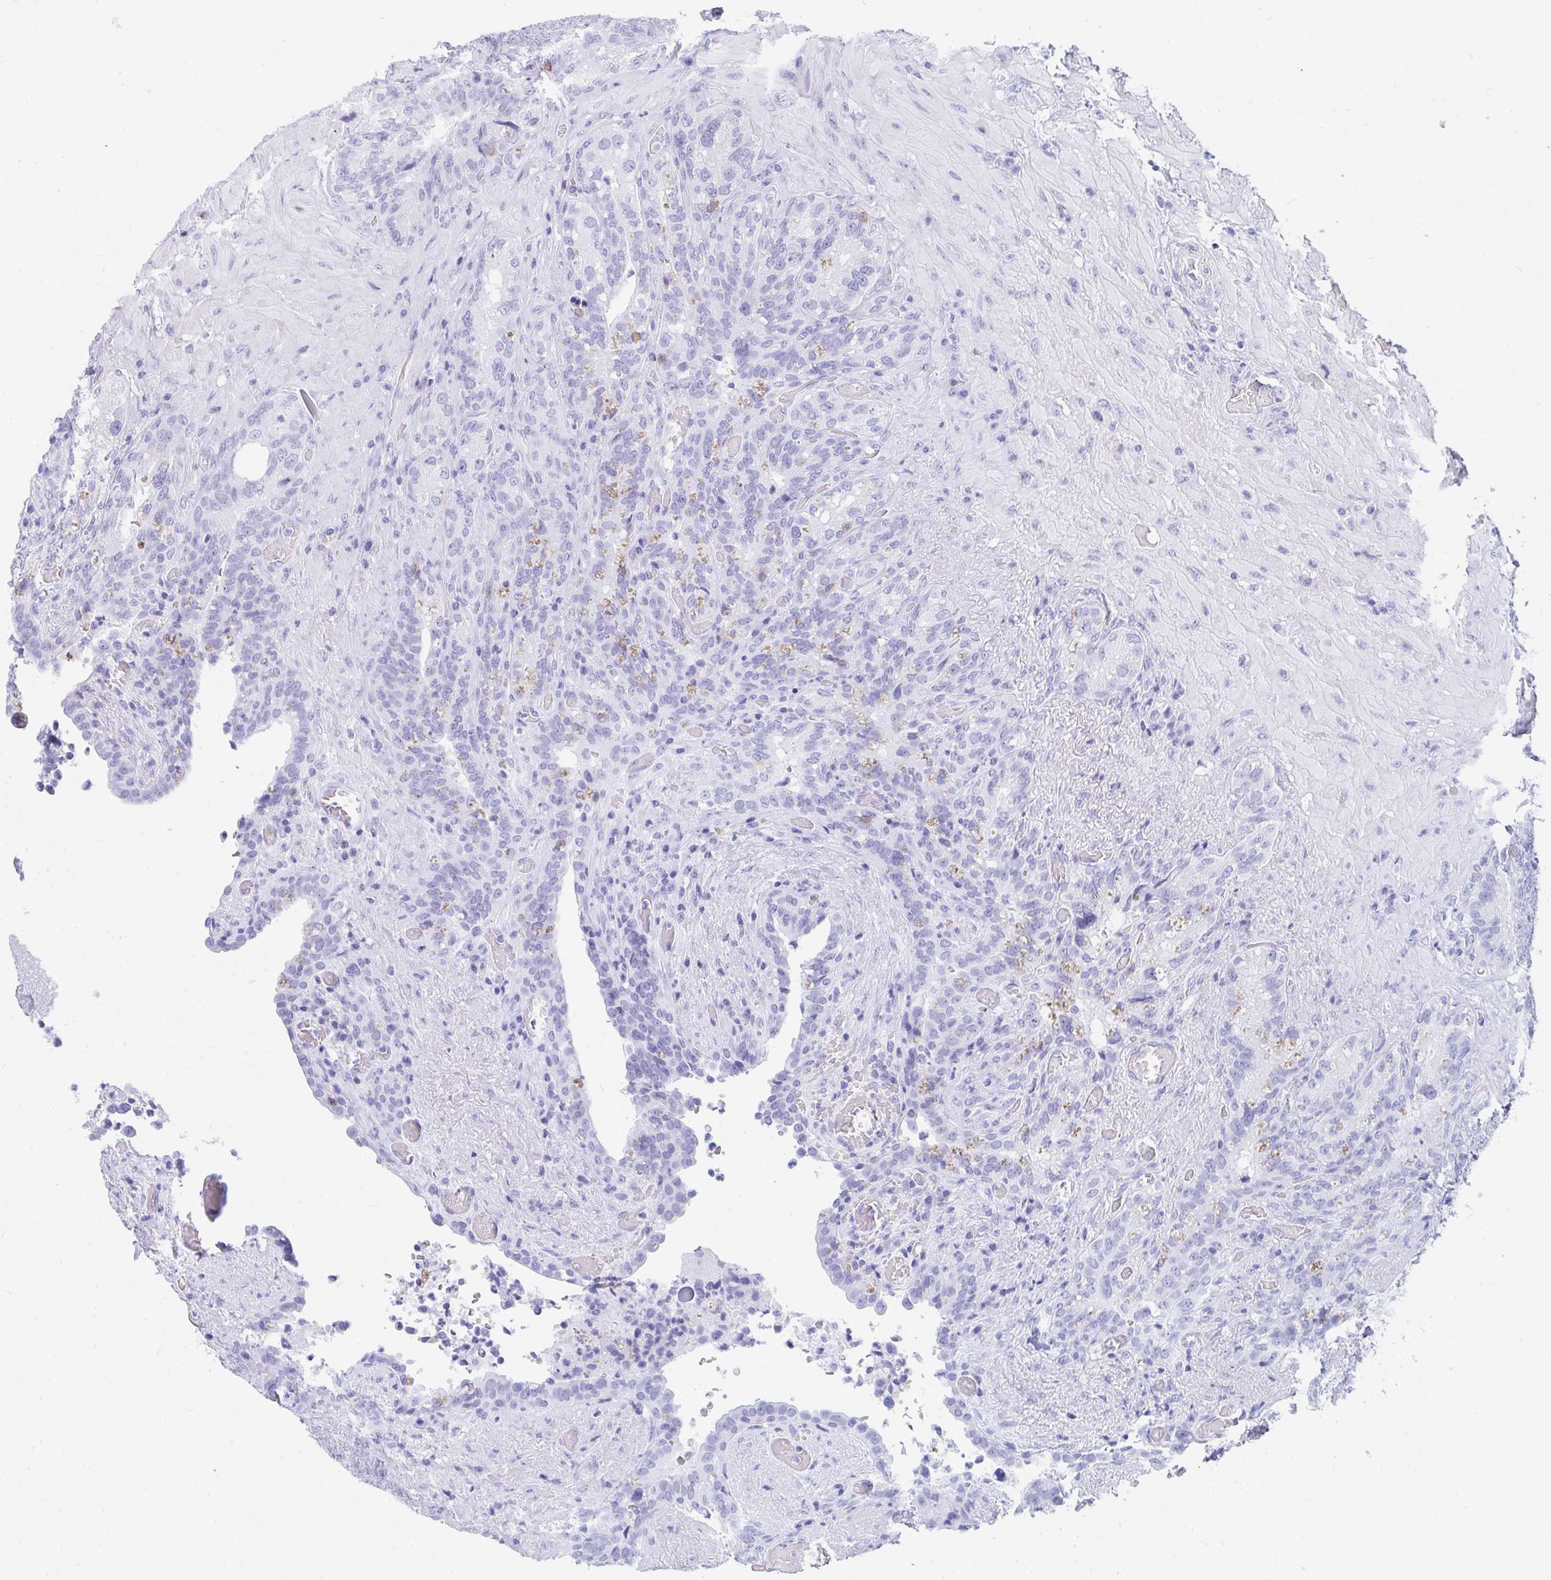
{"staining": {"intensity": "negative", "quantity": "none", "location": "none"}, "tissue": "seminal vesicle", "cell_type": "Glandular cells", "image_type": "normal", "snomed": [{"axis": "morphology", "description": "Normal tissue, NOS"}, {"axis": "topography", "description": "Seminal veicle"}], "caption": "A high-resolution histopathology image shows immunohistochemistry (IHC) staining of unremarkable seminal vesicle, which shows no significant positivity in glandular cells. The staining is performed using DAB (3,3'-diaminobenzidine) brown chromogen with nuclei counter-stained in using hematoxylin.", "gene": "CD7", "patient": {"sex": "male", "age": 68}}